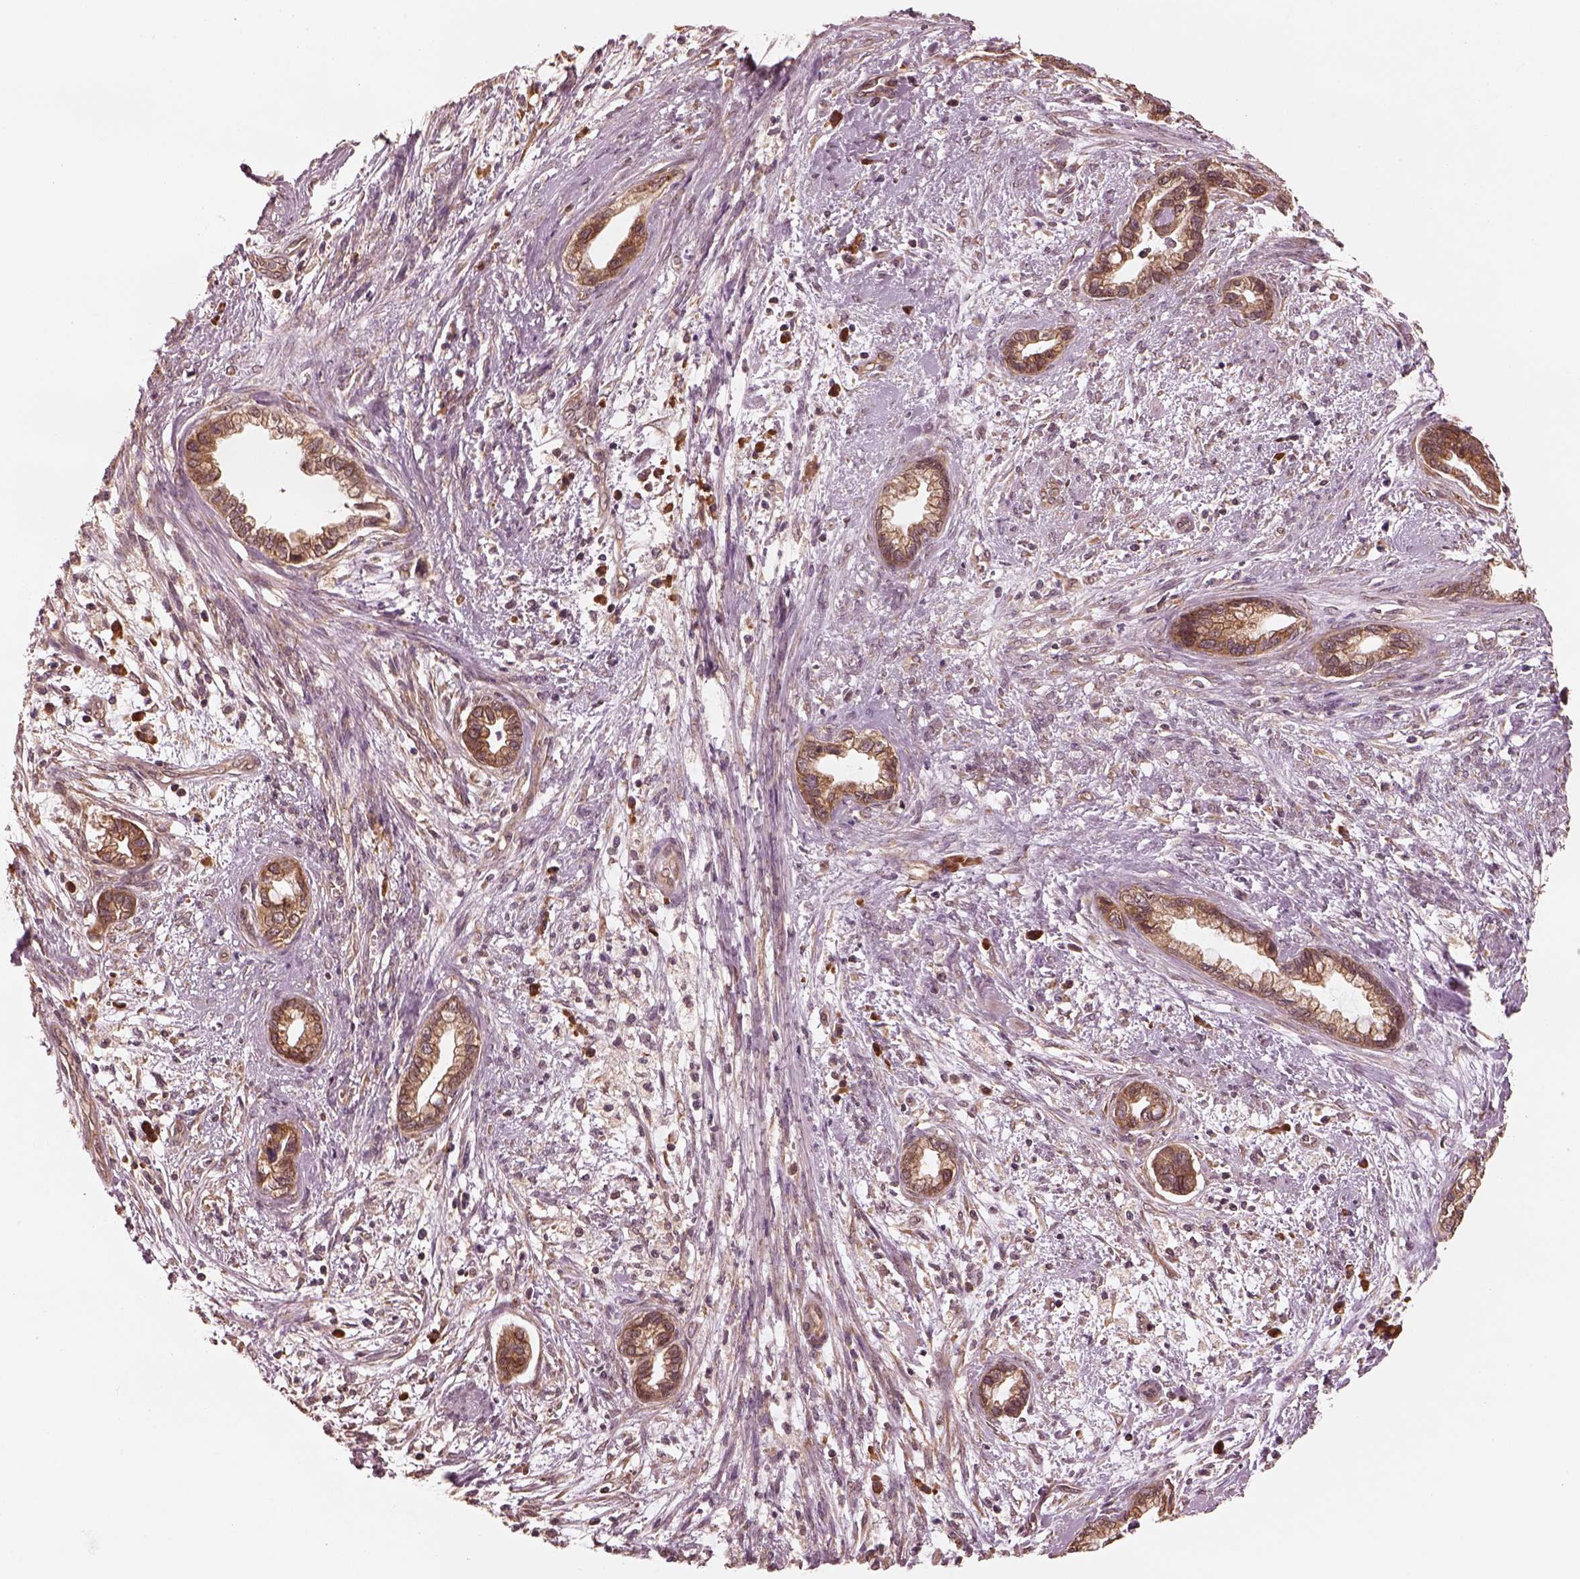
{"staining": {"intensity": "moderate", "quantity": ">75%", "location": "cytoplasmic/membranous"}, "tissue": "cervical cancer", "cell_type": "Tumor cells", "image_type": "cancer", "snomed": [{"axis": "morphology", "description": "Adenocarcinoma, NOS"}, {"axis": "topography", "description": "Cervix"}], "caption": "Brown immunohistochemical staining in adenocarcinoma (cervical) exhibits moderate cytoplasmic/membranous staining in approximately >75% of tumor cells.", "gene": "RPS5", "patient": {"sex": "female", "age": 62}}